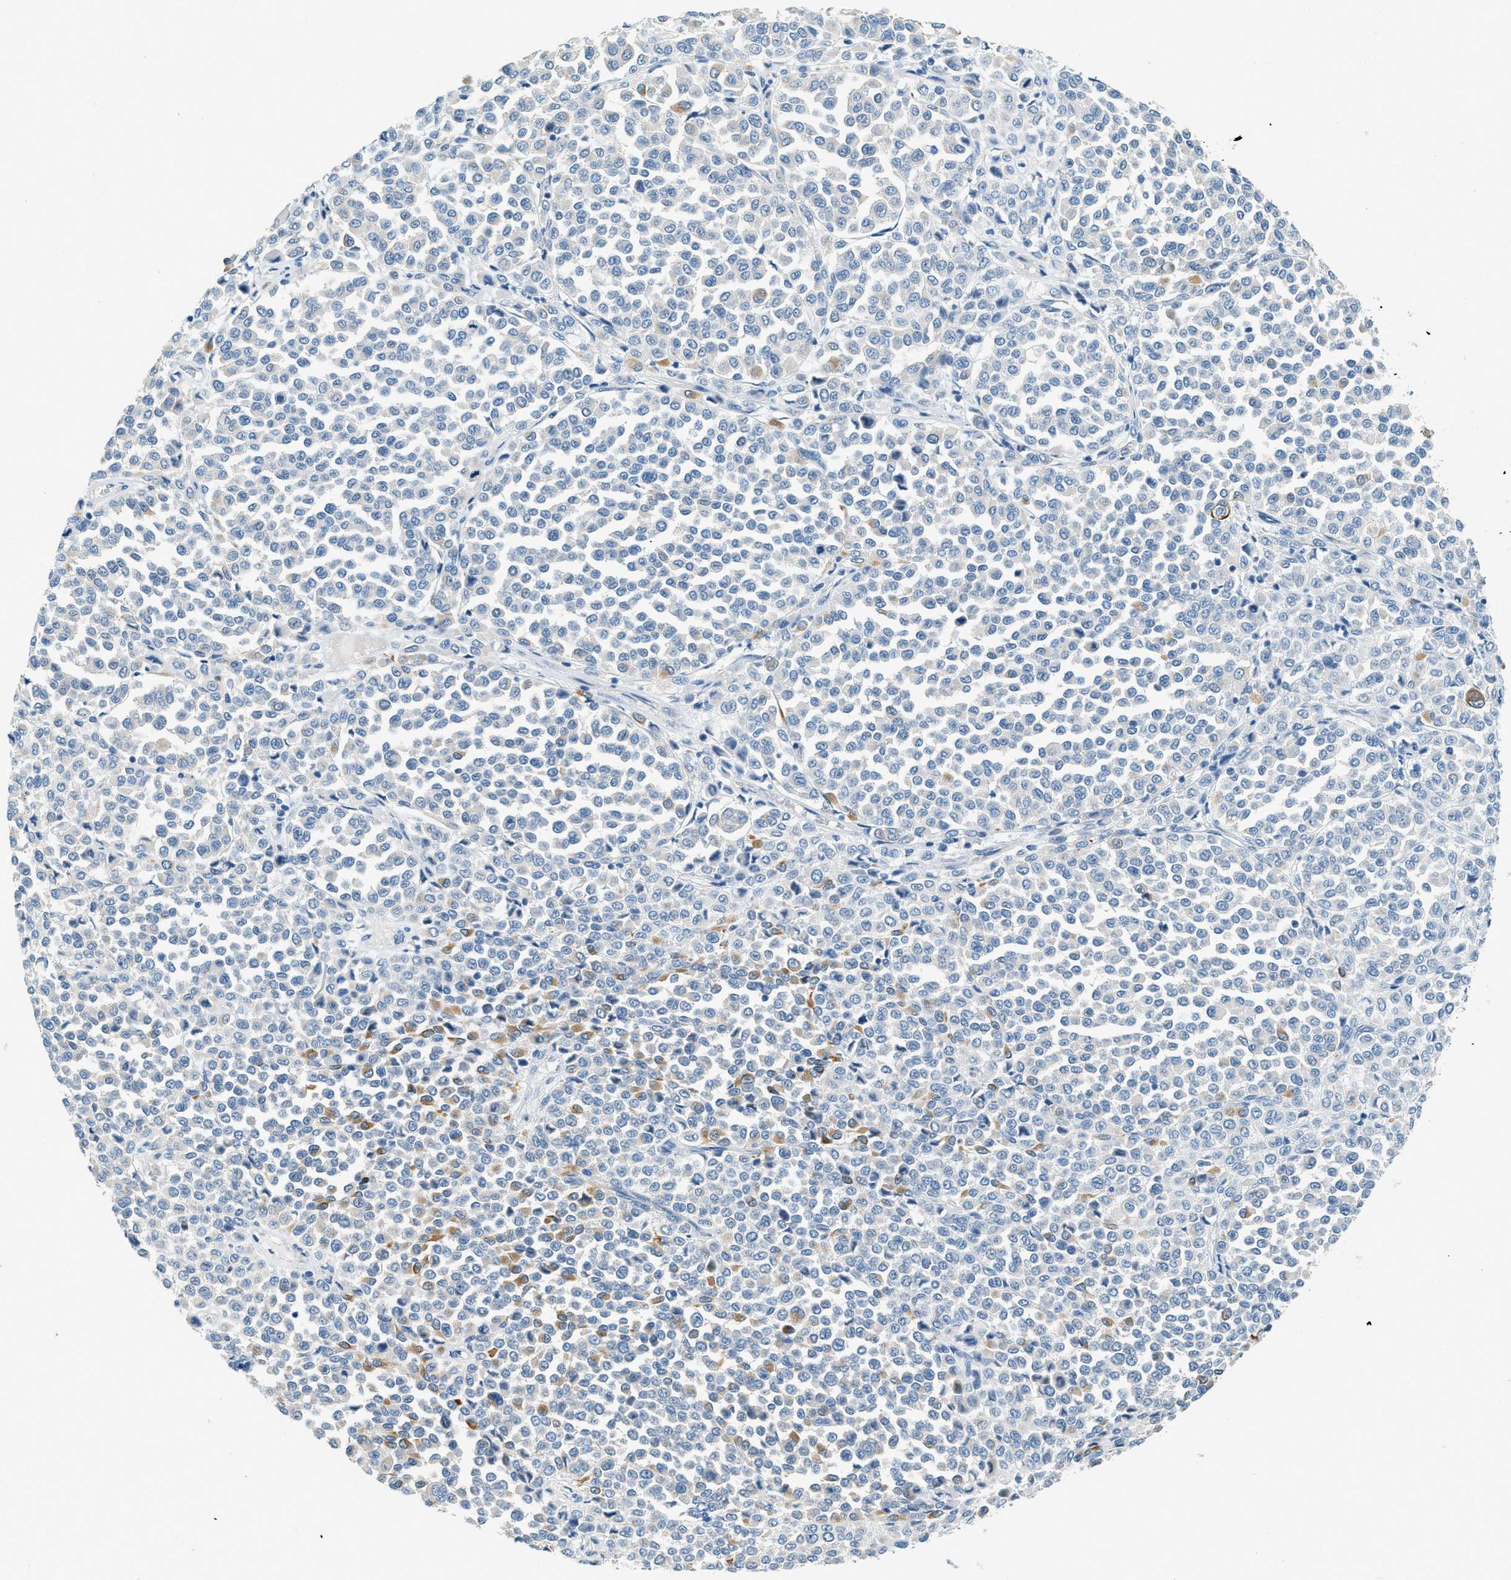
{"staining": {"intensity": "negative", "quantity": "none", "location": "none"}, "tissue": "melanoma", "cell_type": "Tumor cells", "image_type": "cancer", "snomed": [{"axis": "morphology", "description": "Malignant melanoma, Metastatic site"}, {"axis": "topography", "description": "Pancreas"}], "caption": "Immunohistochemistry image of malignant melanoma (metastatic site) stained for a protein (brown), which exhibits no positivity in tumor cells. The staining was performed using DAB (3,3'-diaminobenzidine) to visualize the protein expression in brown, while the nuclei were stained in blue with hematoxylin (Magnification: 20x).", "gene": "ZNF367", "patient": {"sex": "female", "age": 30}}